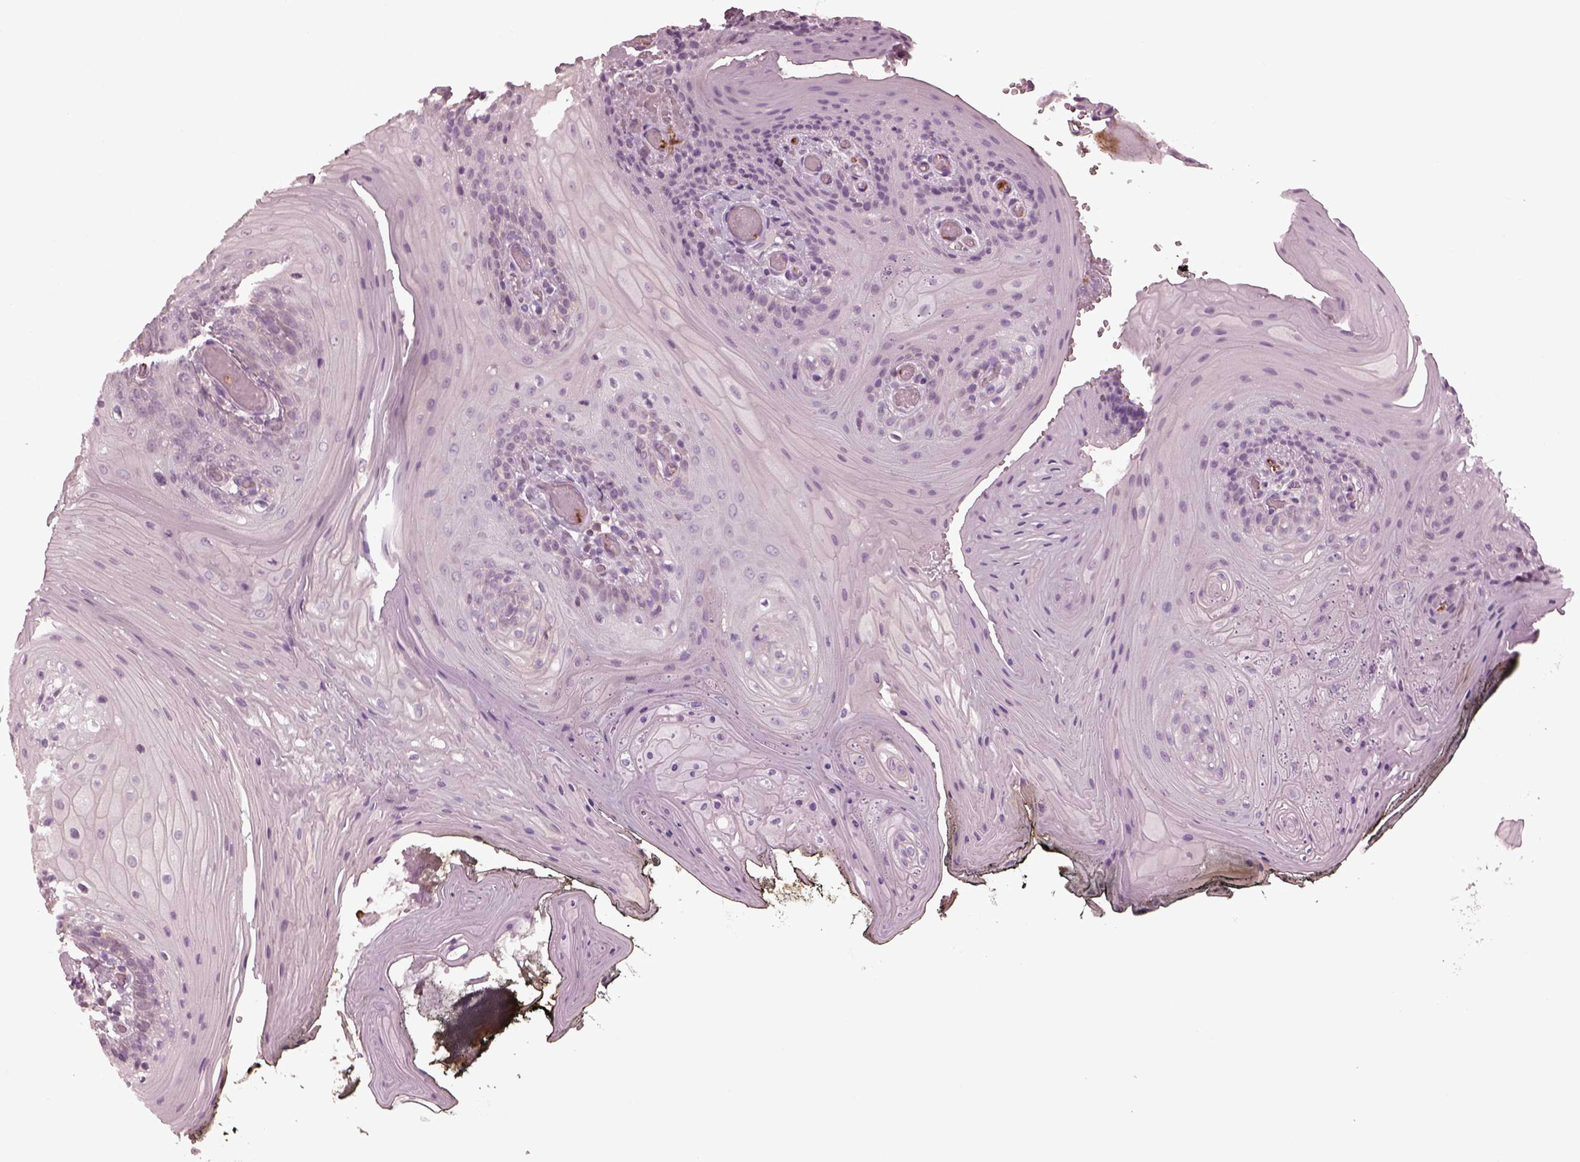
{"staining": {"intensity": "negative", "quantity": "none", "location": "none"}, "tissue": "oral mucosa", "cell_type": "Squamous epithelial cells", "image_type": "normal", "snomed": [{"axis": "morphology", "description": "Normal tissue, NOS"}, {"axis": "topography", "description": "Oral tissue"}], "caption": "Immunohistochemistry image of normal oral mucosa stained for a protein (brown), which shows no staining in squamous epithelial cells.", "gene": "PSTPIP2", "patient": {"sex": "male", "age": 9}}